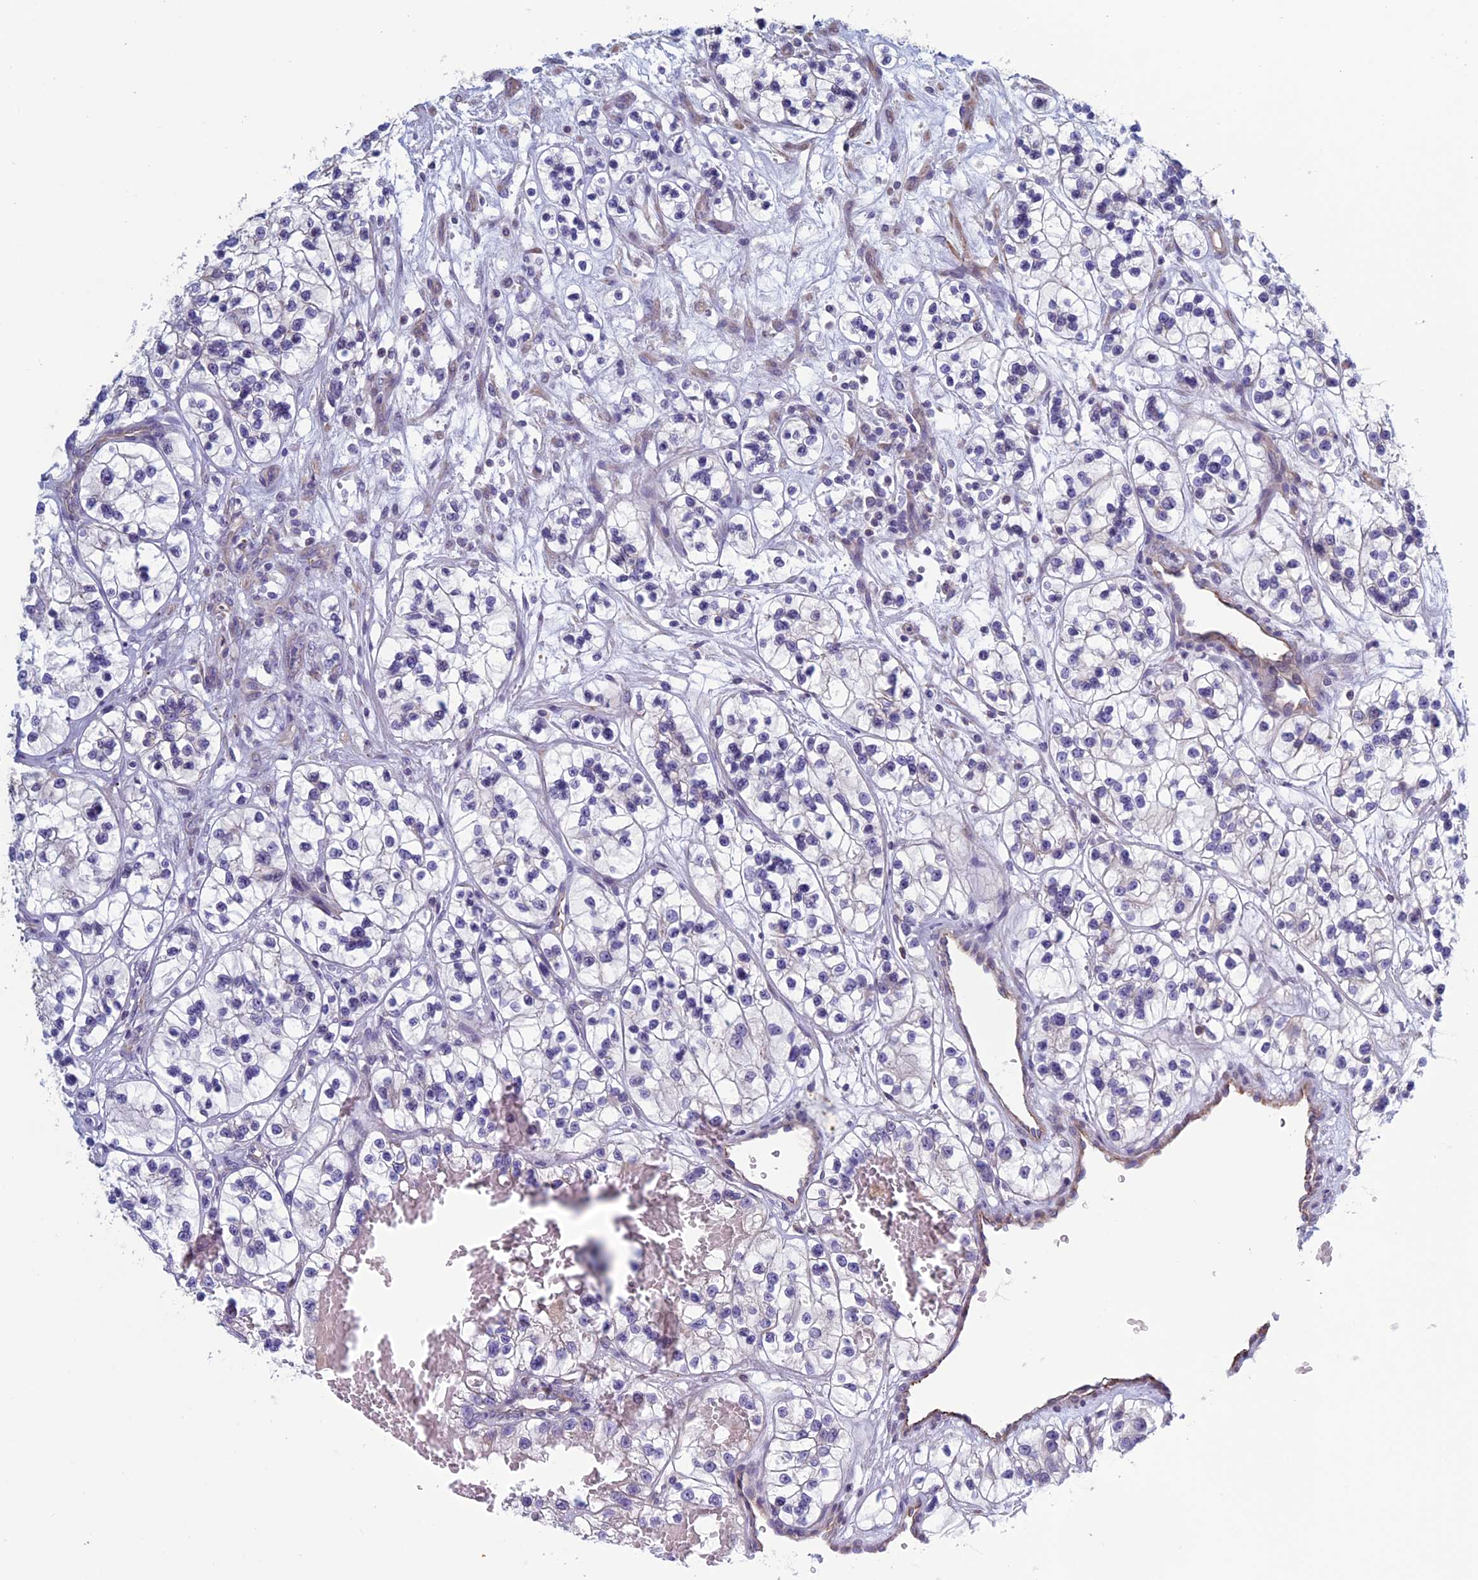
{"staining": {"intensity": "negative", "quantity": "none", "location": "none"}, "tissue": "renal cancer", "cell_type": "Tumor cells", "image_type": "cancer", "snomed": [{"axis": "morphology", "description": "Adenocarcinoma, NOS"}, {"axis": "topography", "description": "Kidney"}], "caption": "Renal cancer was stained to show a protein in brown. There is no significant expression in tumor cells.", "gene": "BCL2L10", "patient": {"sex": "female", "age": 57}}